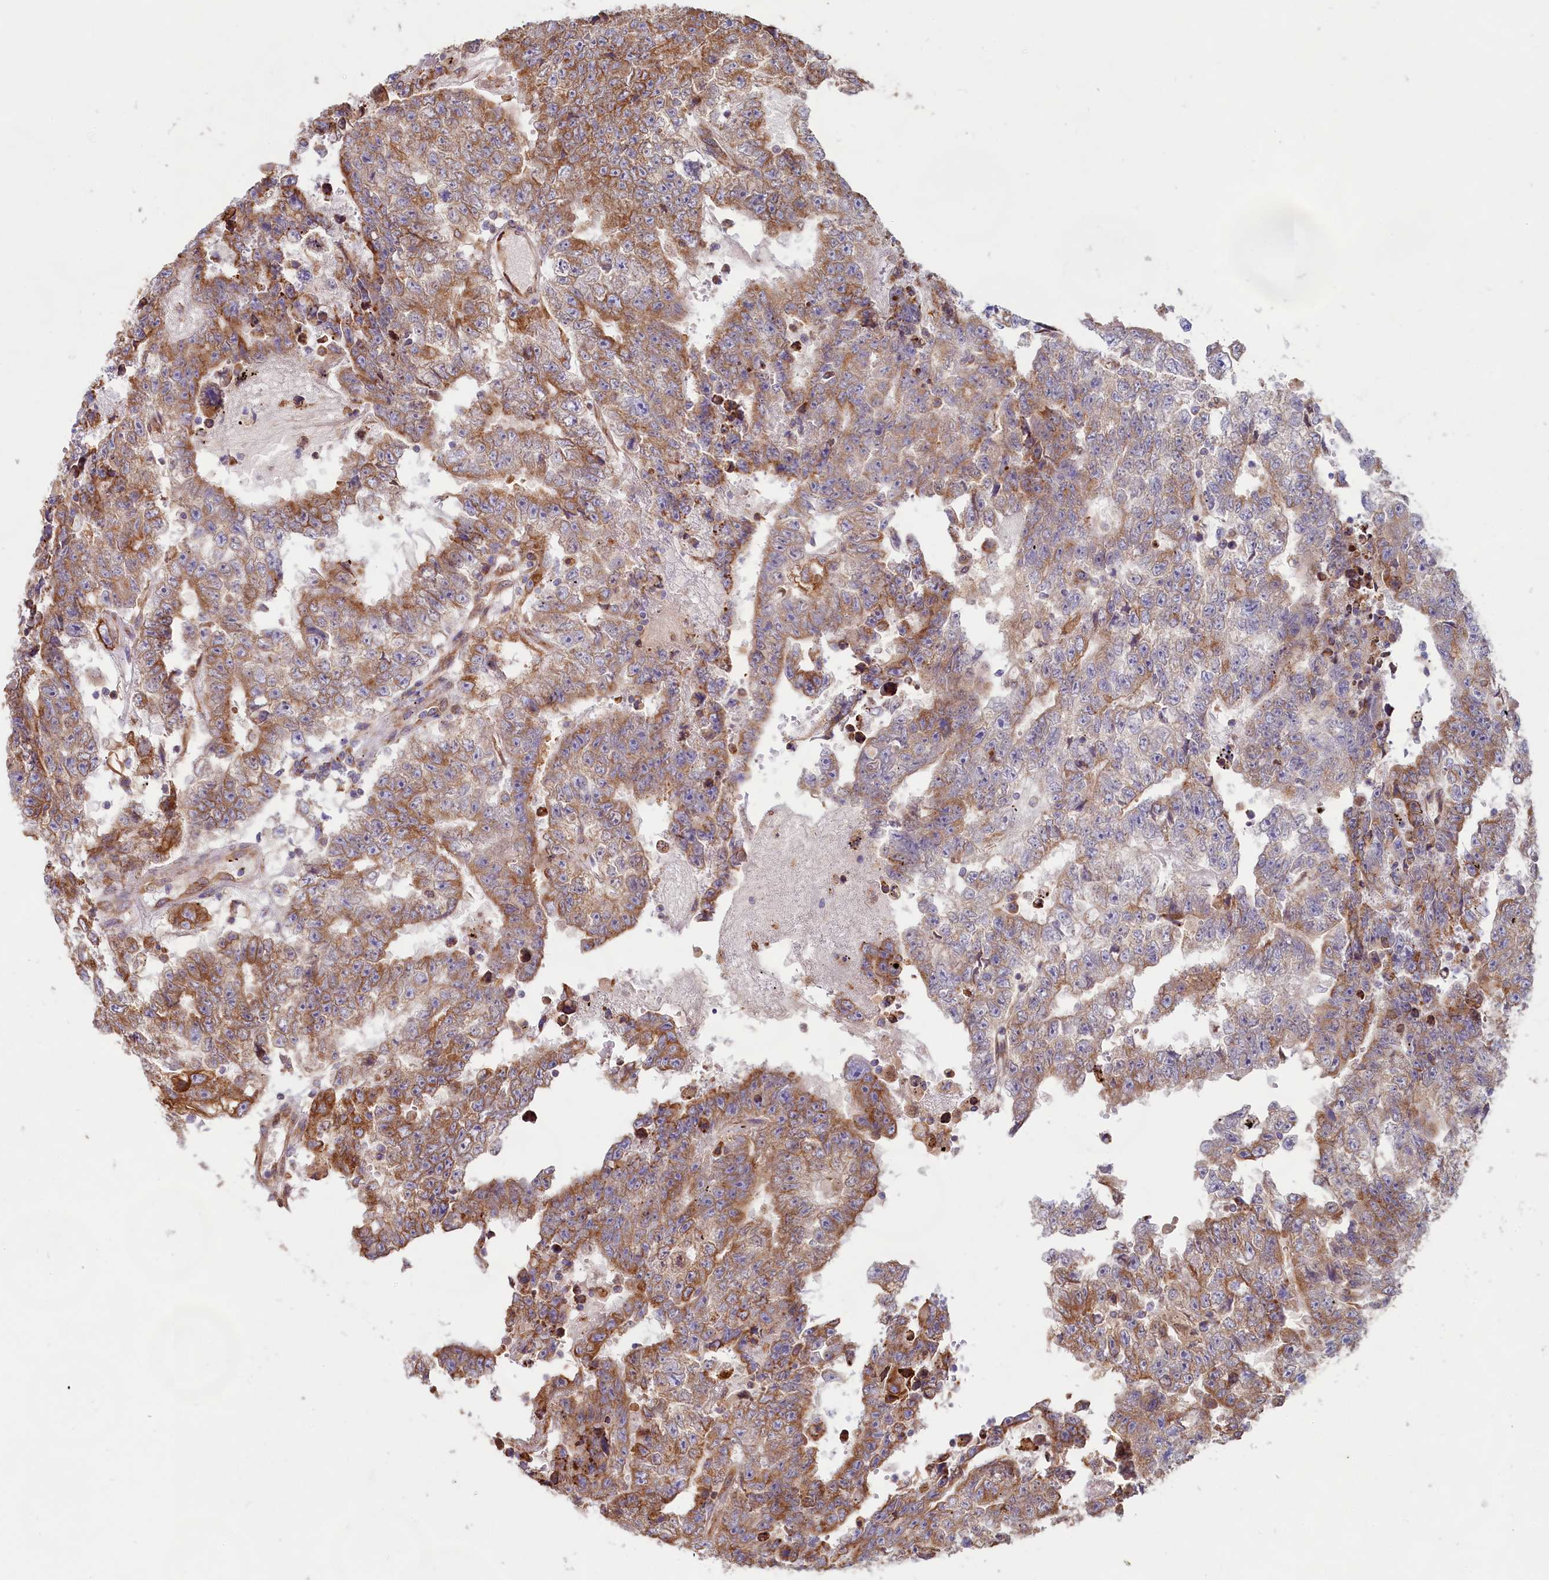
{"staining": {"intensity": "moderate", "quantity": ">75%", "location": "cytoplasmic/membranous"}, "tissue": "testis cancer", "cell_type": "Tumor cells", "image_type": "cancer", "snomed": [{"axis": "morphology", "description": "Carcinoma, Embryonal, NOS"}, {"axis": "topography", "description": "Testis"}], "caption": "A brown stain labels moderate cytoplasmic/membranous positivity of a protein in human testis cancer tumor cells.", "gene": "TBC1D19", "patient": {"sex": "male", "age": 25}}